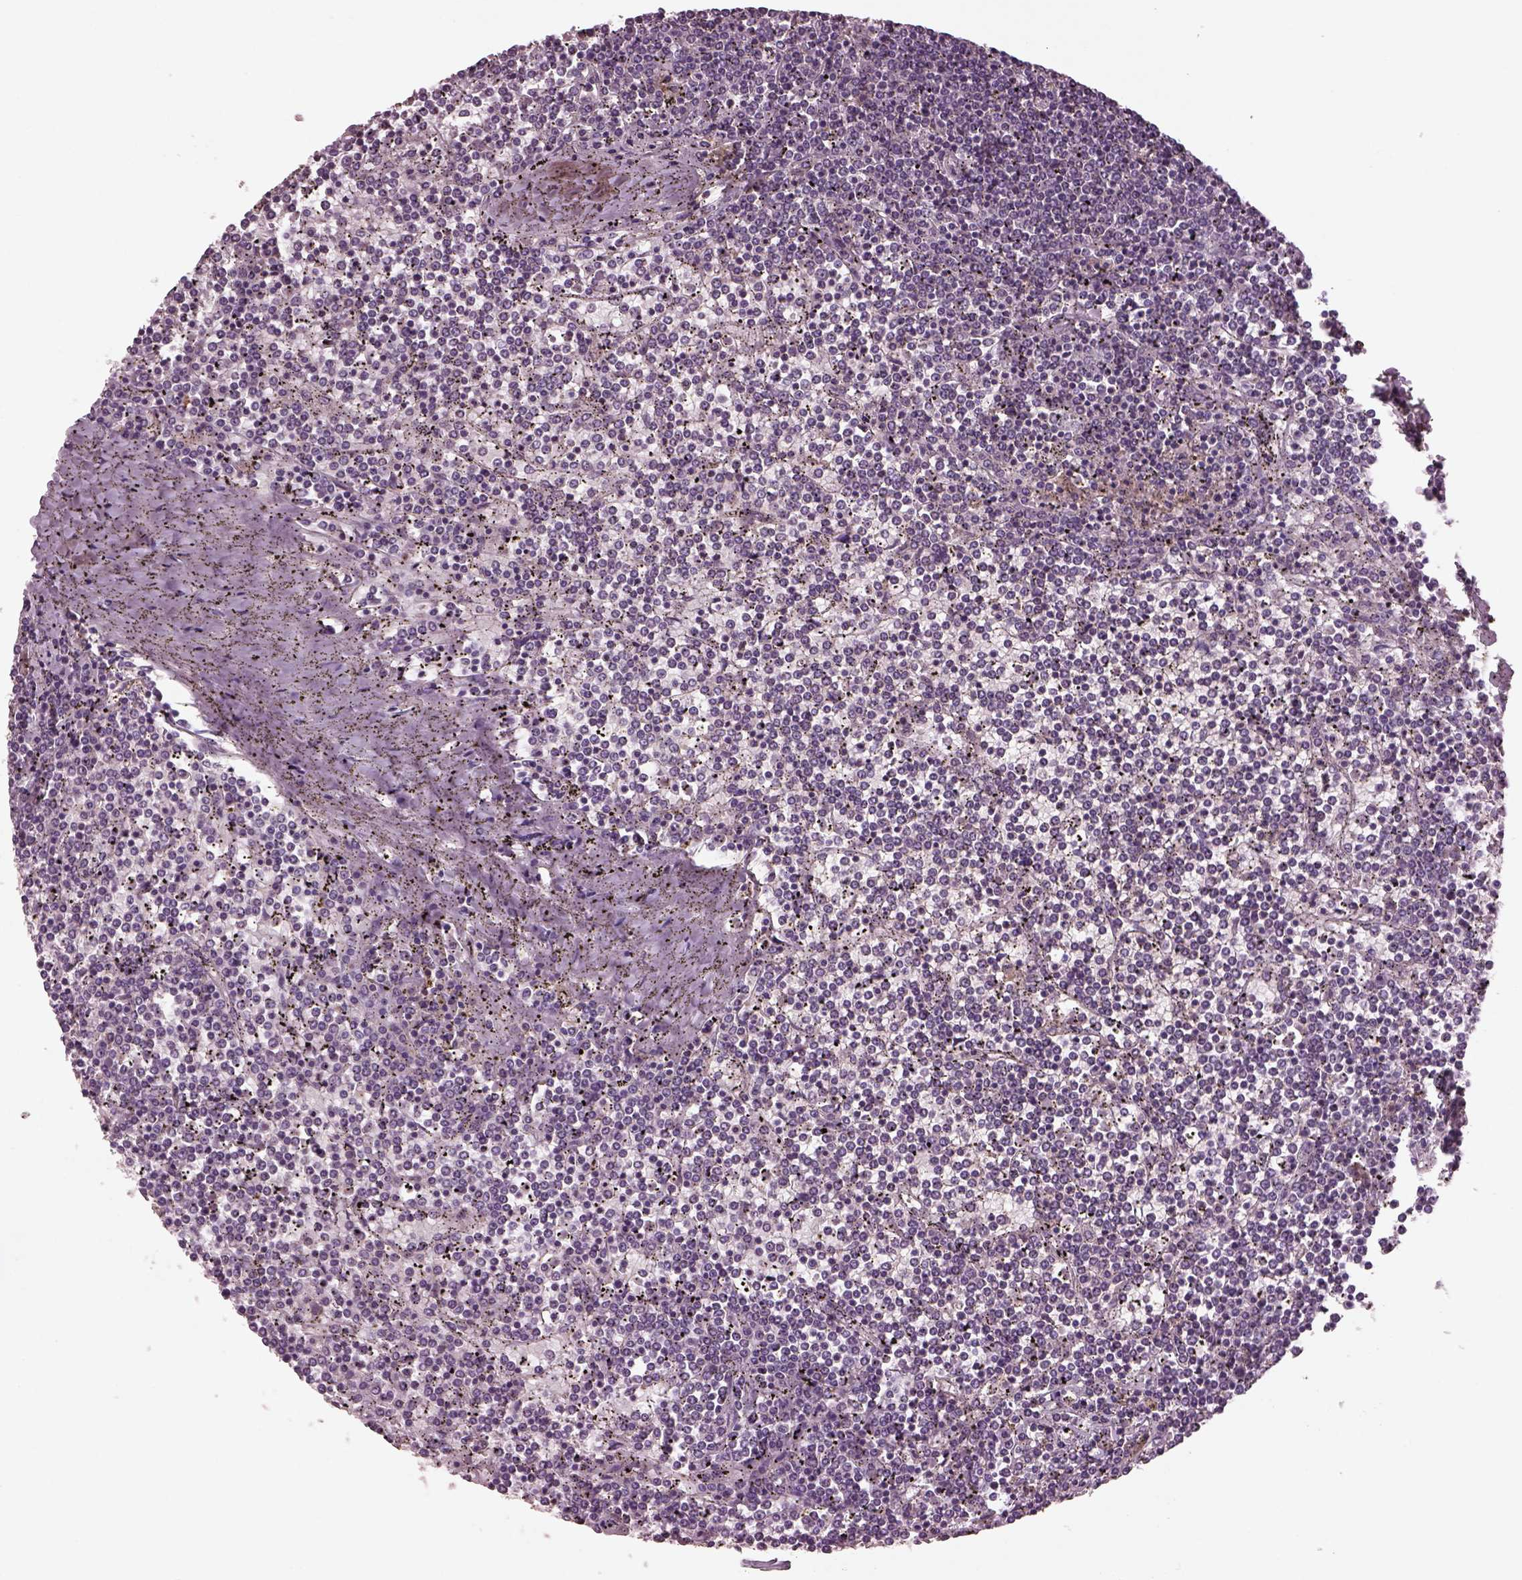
{"staining": {"intensity": "negative", "quantity": "none", "location": "none"}, "tissue": "lymphoma", "cell_type": "Tumor cells", "image_type": "cancer", "snomed": [{"axis": "morphology", "description": "Malignant lymphoma, non-Hodgkin's type, Low grade"}, {"axis": "topography", "description": "Spleen"}], "caption": "Immunohistochemistry of lymphoma demonstrates no expression in tumor cells. (IHC, brightfield microscopy, high magnification).", "gene": "SRI", "patient": {"sex": "female", "age": 19}}